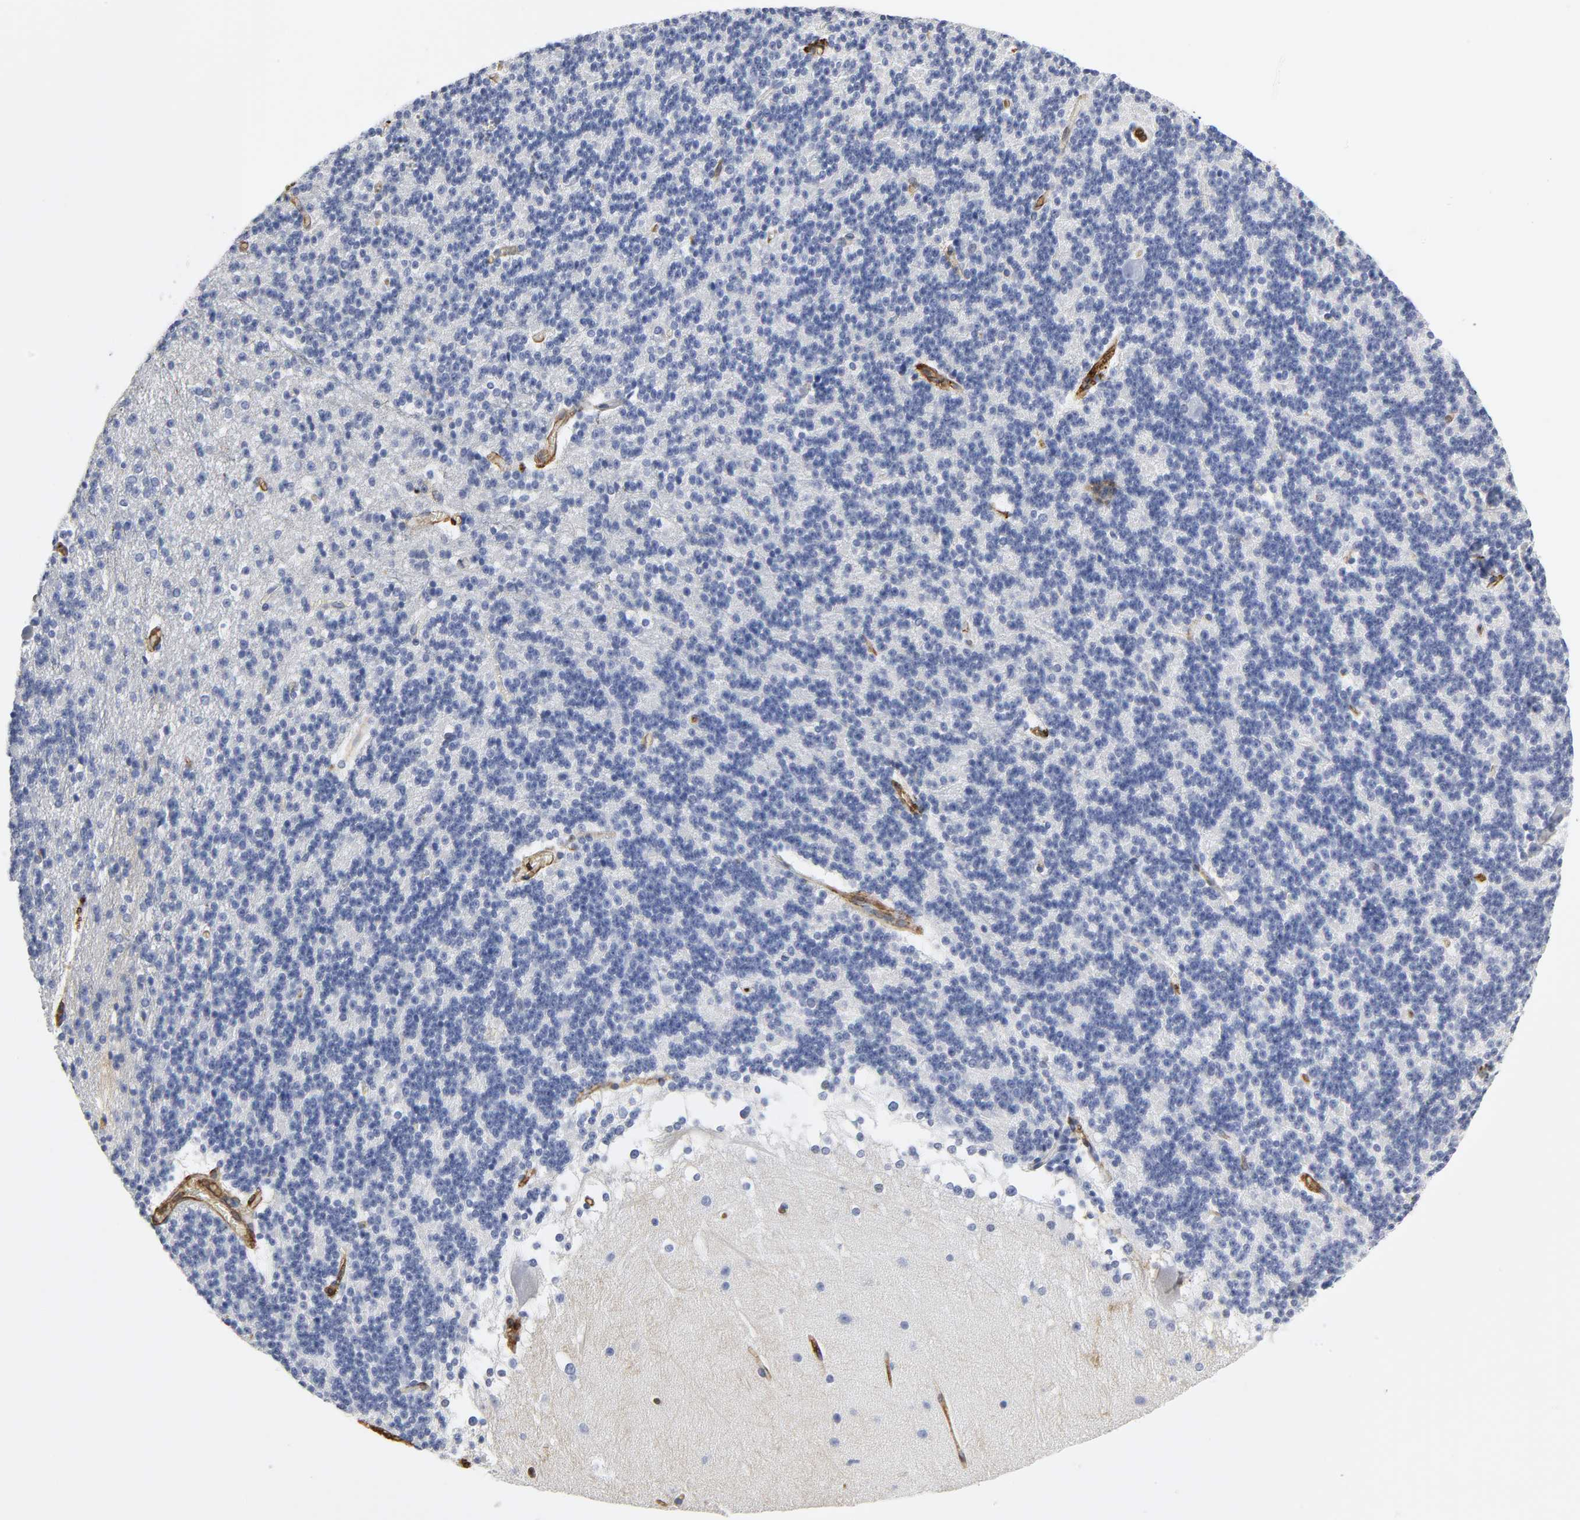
{"staining": {"intensity": "negative", "quantity": "none", "location": "none"}, "tissue": "cerebellum", "cell_type": "Cells in granular layer", "image_type": "normal", "snomed": [{"axis": "morphology", "description": "Normal tissue, NOS"}, {"axis": "topography", "description": "Cerebellum"}], "caption": "Immunohistochemistry (IHC) micrograph of unremarkable cerebellum: cerebellum stained with DAB (3,3'-diaminobenzidine) demonstrates no significant protein positivity in cells in granular layer.", "gene": "ANXA2", "patient": {"sex": "female", "age": 19}}